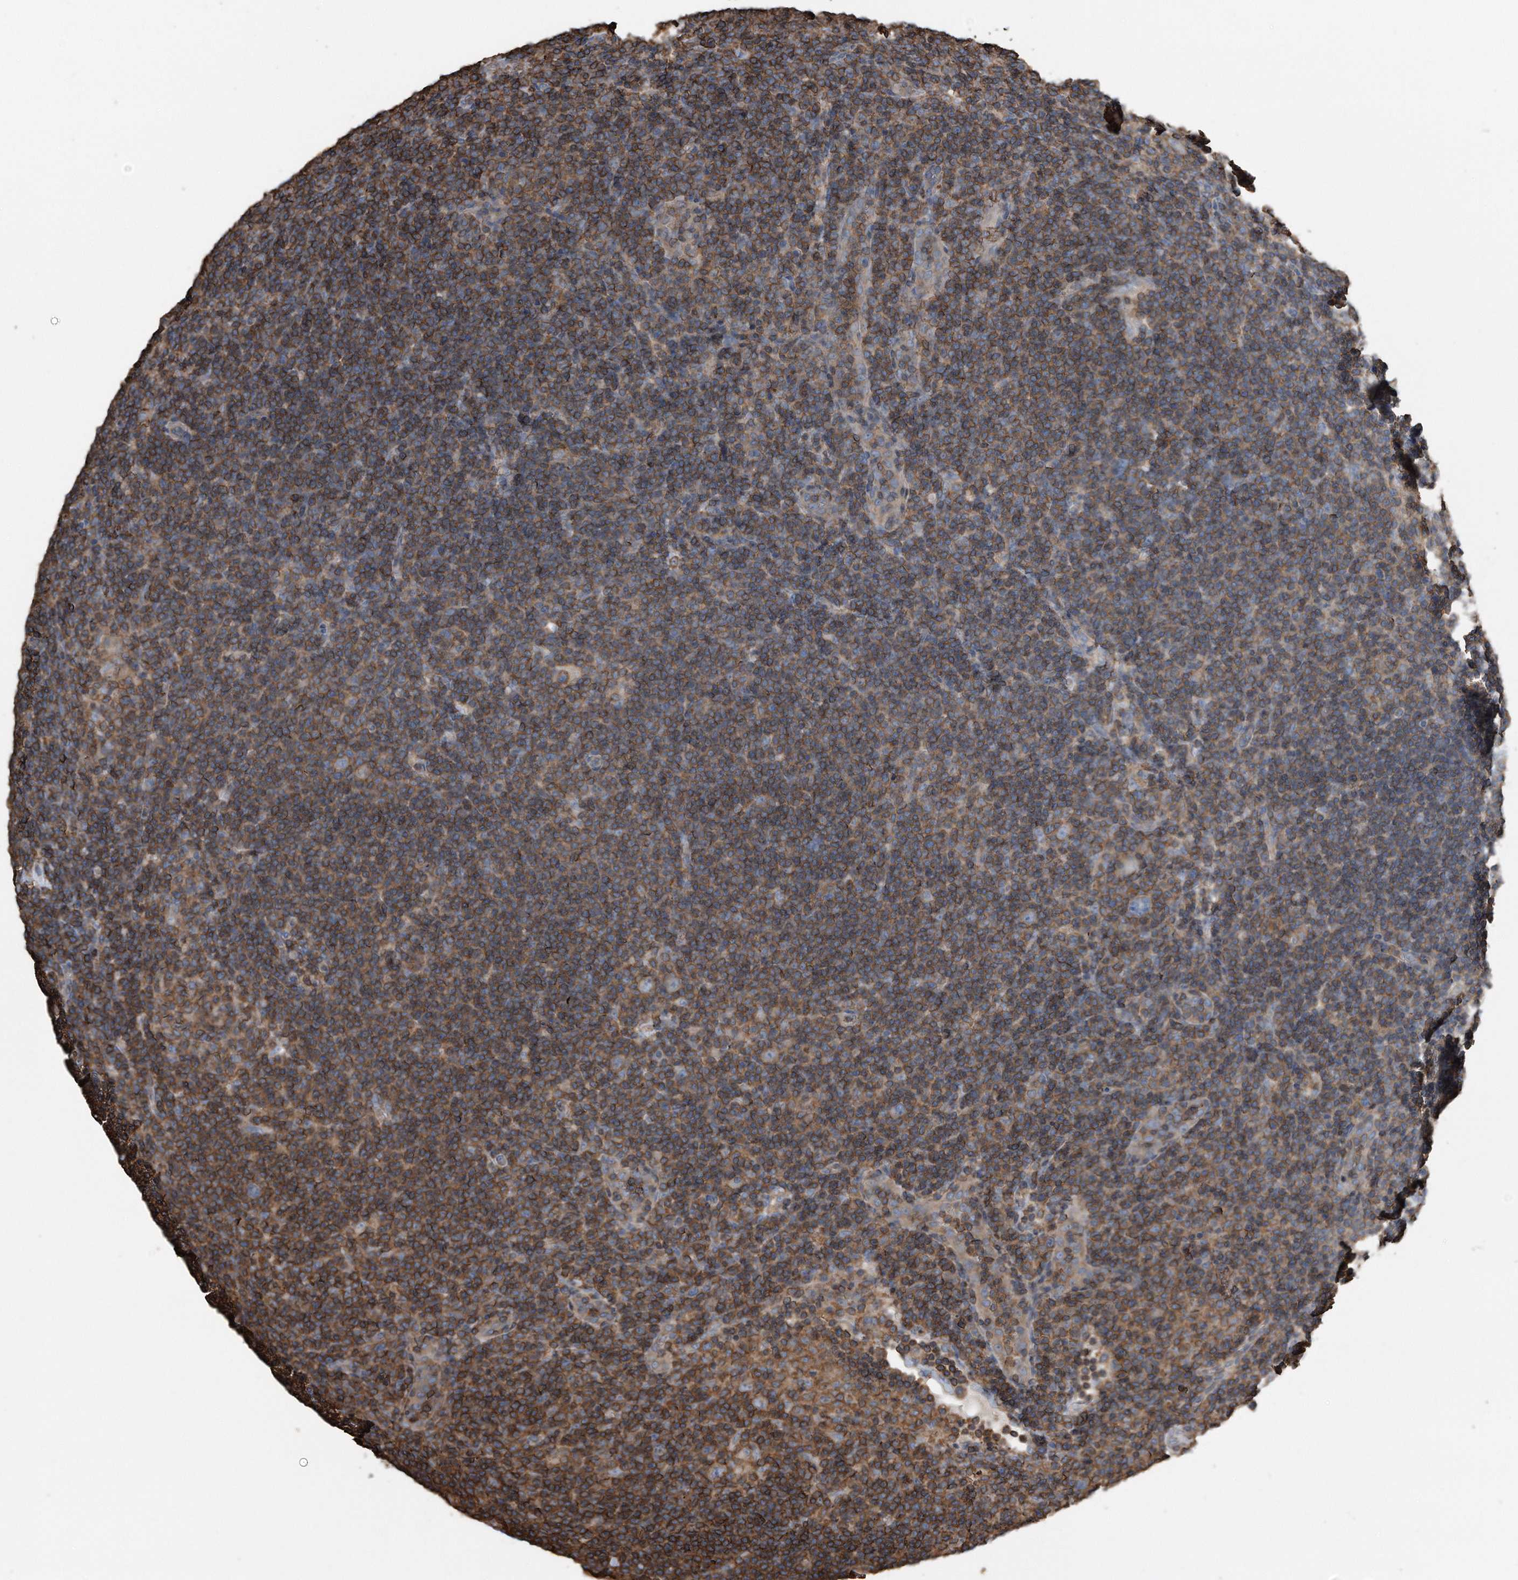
{"staining": {"intensity": "negative", "quantity": "none", "location": "none"}, "tissue": "lymphoma", "cell_type": "Tumor cells", "image_type": "cancer", "snomed": [{"axis": "morphology", "description": "Hodgkin's disease, NOS"}, {"axis": "topography", "description": "Lymph node"}], "caption": "High magnification brightfield microscopy of lymphoma stained with DAB (3,3'-diaminobenzidine) (brown) and counterstained with hematoxylin (blue): tumor cells show no significant staining. Nuclei are stained in blue.", "gene": "RSPO3", "patient": {"sex": "female", "age": 57}}